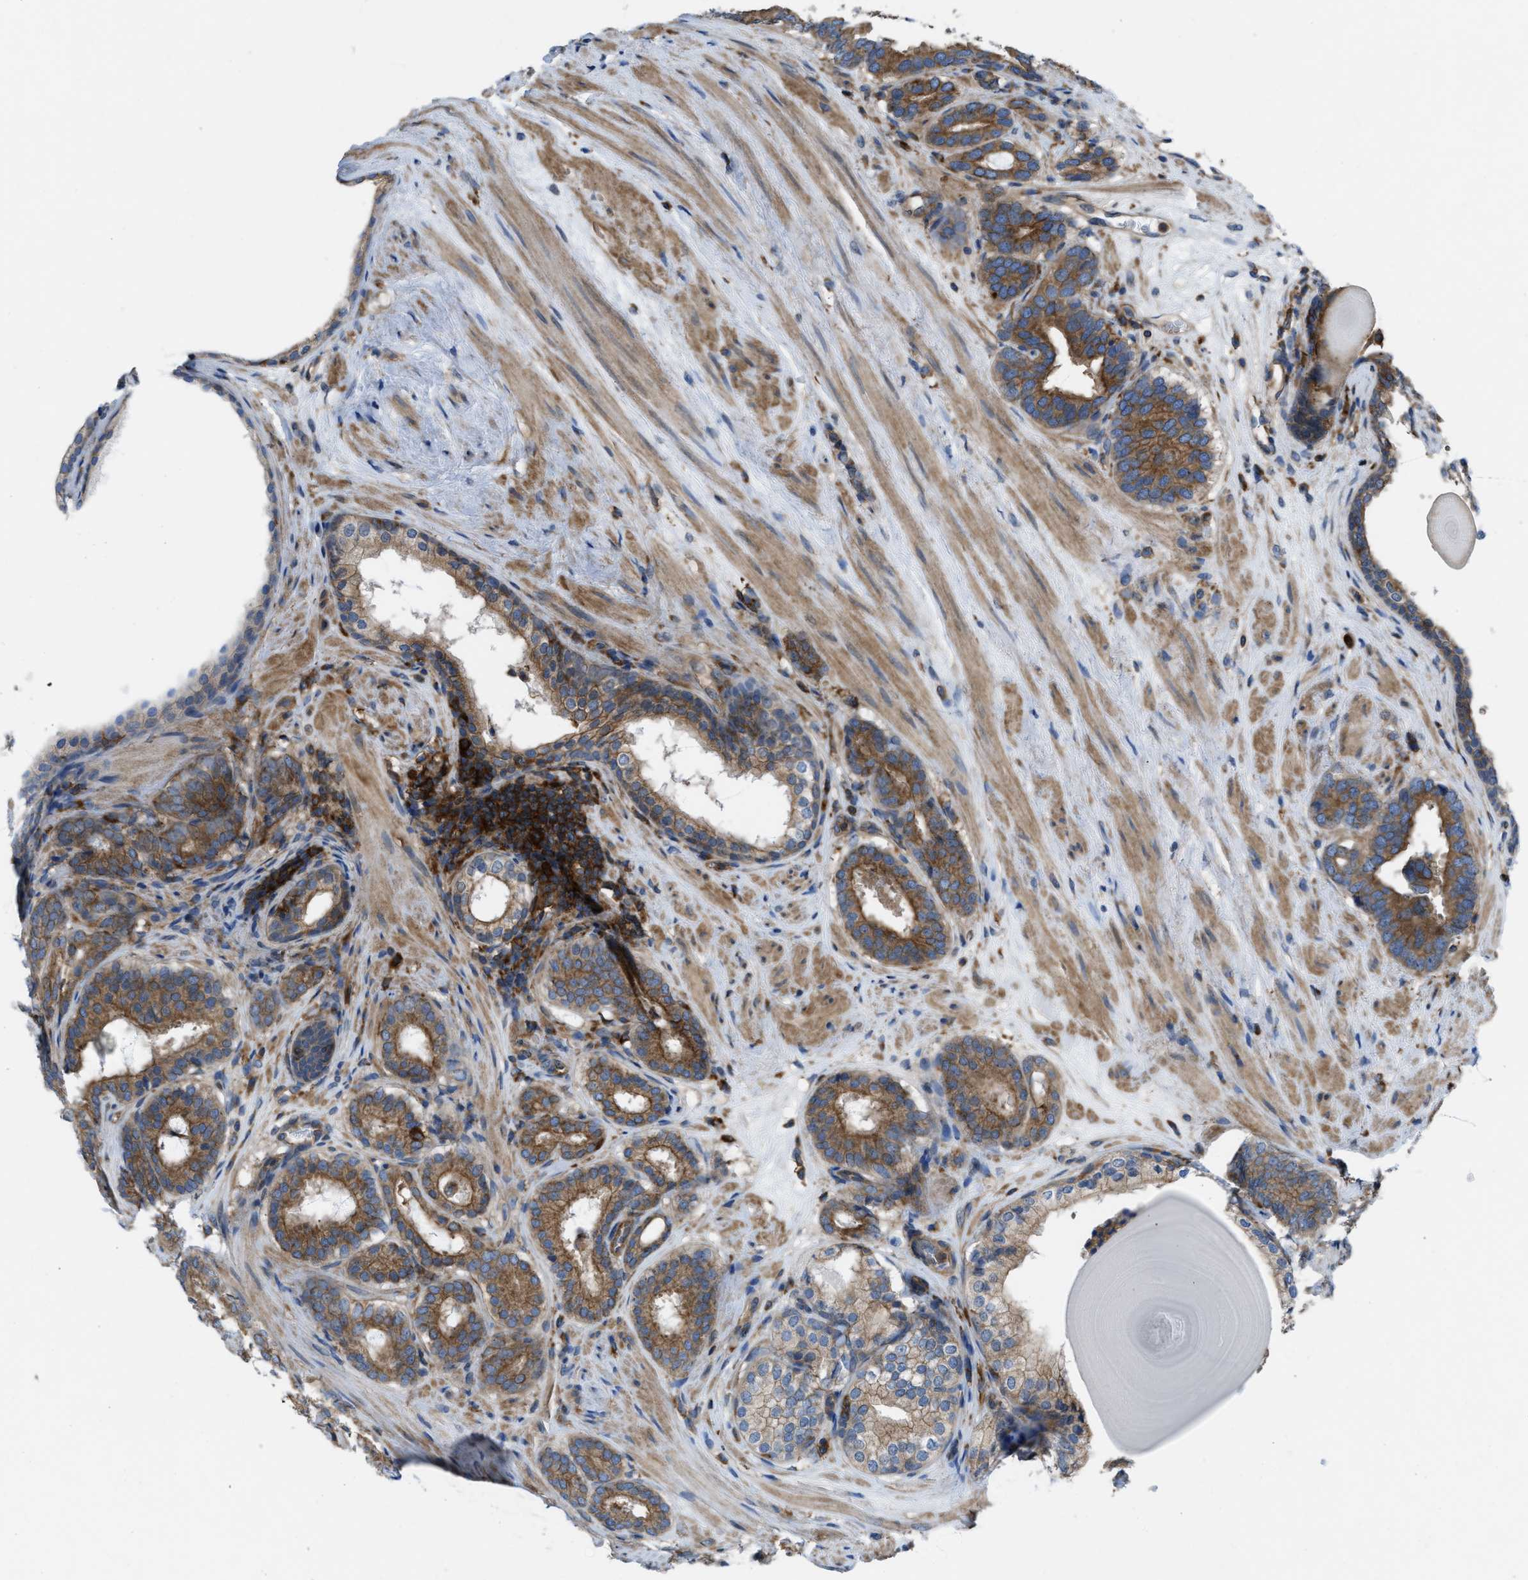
{"staining": {"intensity": "moderate", "quantity": ">75%", "location": "cytoplasmic/membranous"}, "tissue": "prostate cancer", "cell_type": "Tumor cells", "image_type": "cancer", "snomed": [{"axis": "morphology", "description": "Adenocarcinoma, Low grade"}, {"axis": "topography", "description": "Prostate"}], "caption": "A high-resolution micrograph shows immunohistochemistry (IHC) staining of prostate cancer (low-grade adenocarcinoma), which shows moderate cytoplasmic/membranous expression in about >75% of tumor cells.", "gene": "MYO18A", "patient": {"sex": "male", "age": 69}}